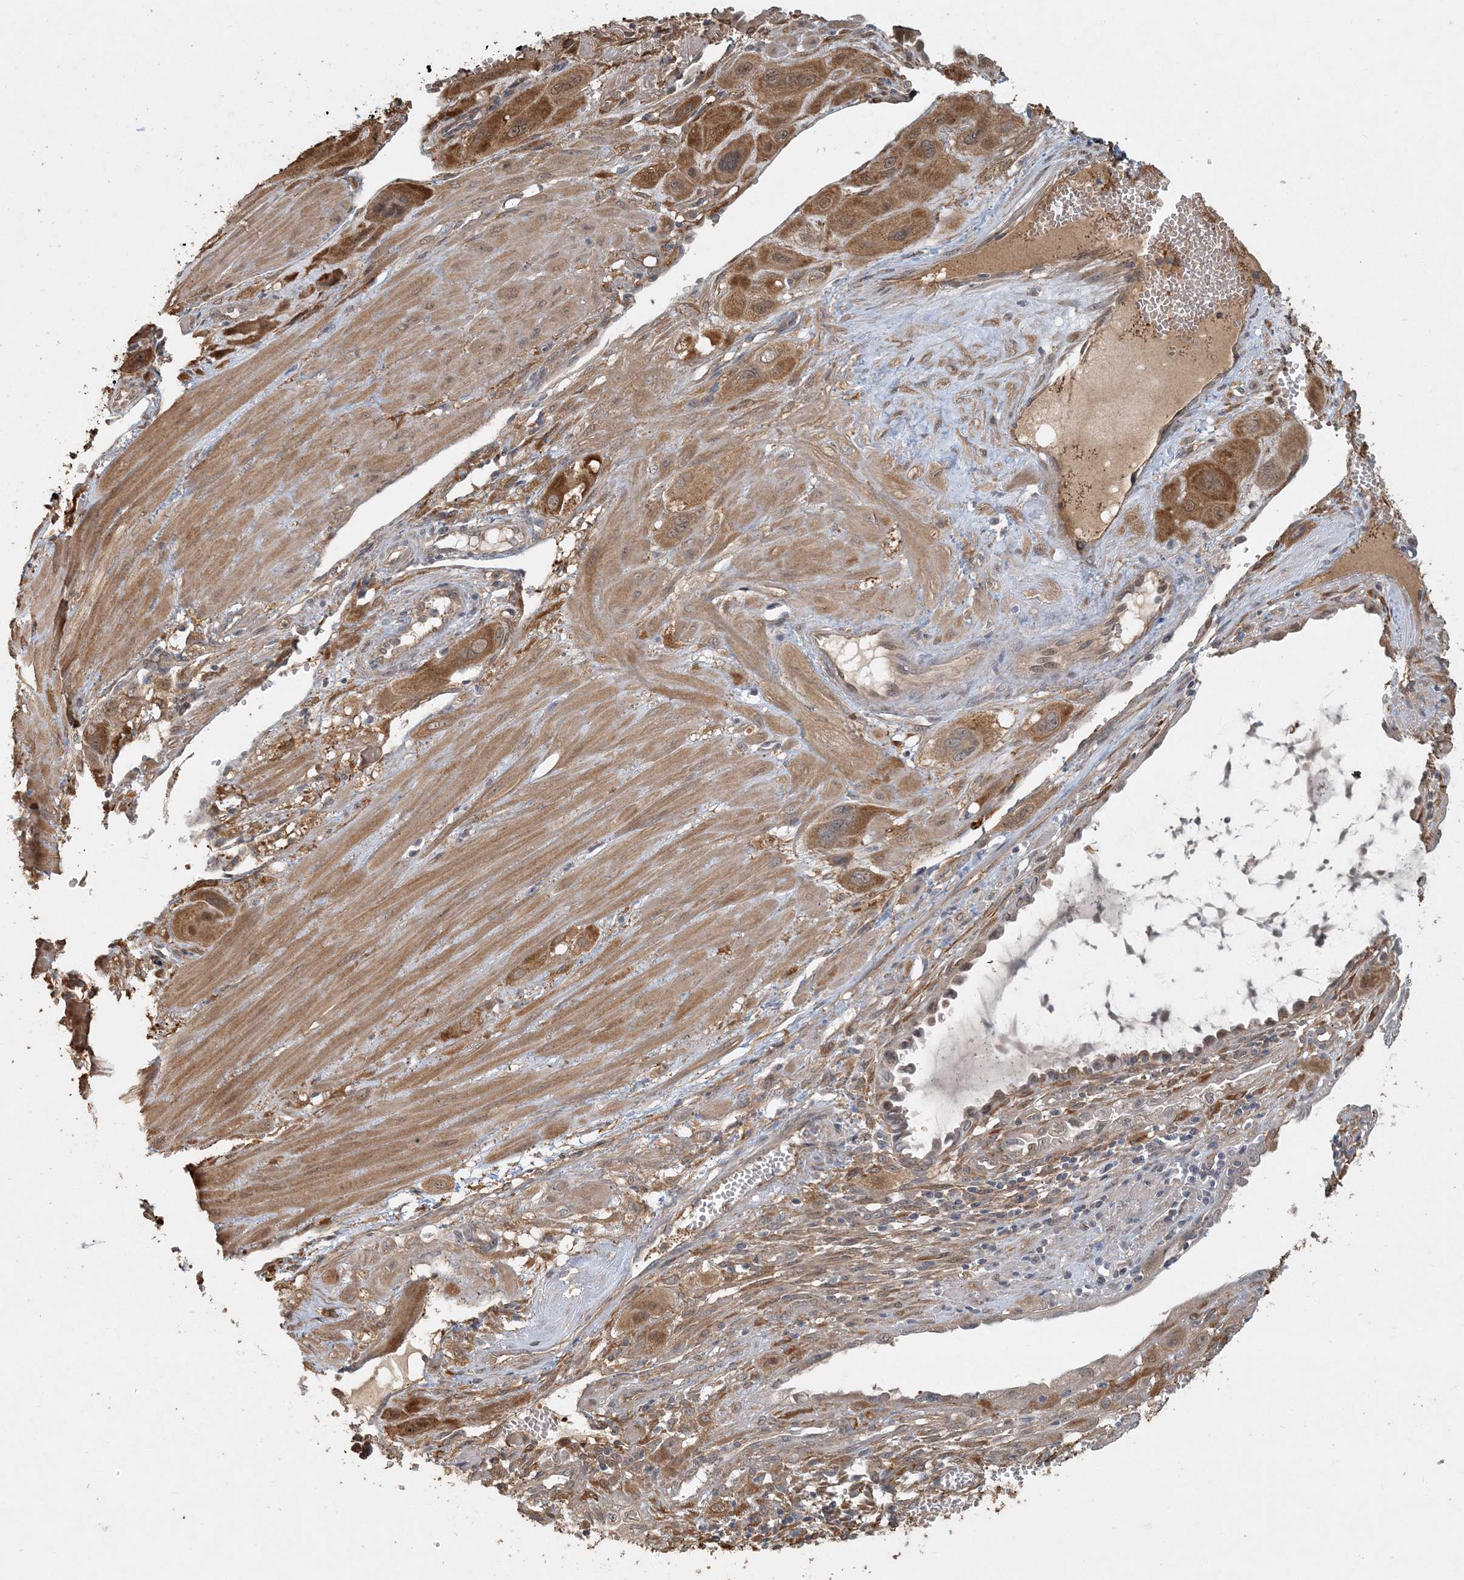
{"staining": {"intensity": "strong", "quantity": ">75%", "location": "cytoplasmic/membranous"}, "tissue": "cervical cancer", "cell_type": "Tumor cells", "image_type": "cancer", "snomed": [{"axis": "morphology", "description": "Squamous cell carcinoma, NOS"}, {"axis": "topography", "description": "Cervix"}], "caption": "Tumor cells show high levels of strong cytoplasmic/membranous staining in about >75% of cells in squamous cell carcinoma (cervical). (DAB (3,3'-diaminobenzidine) = brown stain, brightfield microscopy at high magnification).", "gene": "AK9", "patient": {"sex": "female", "age": 34}}